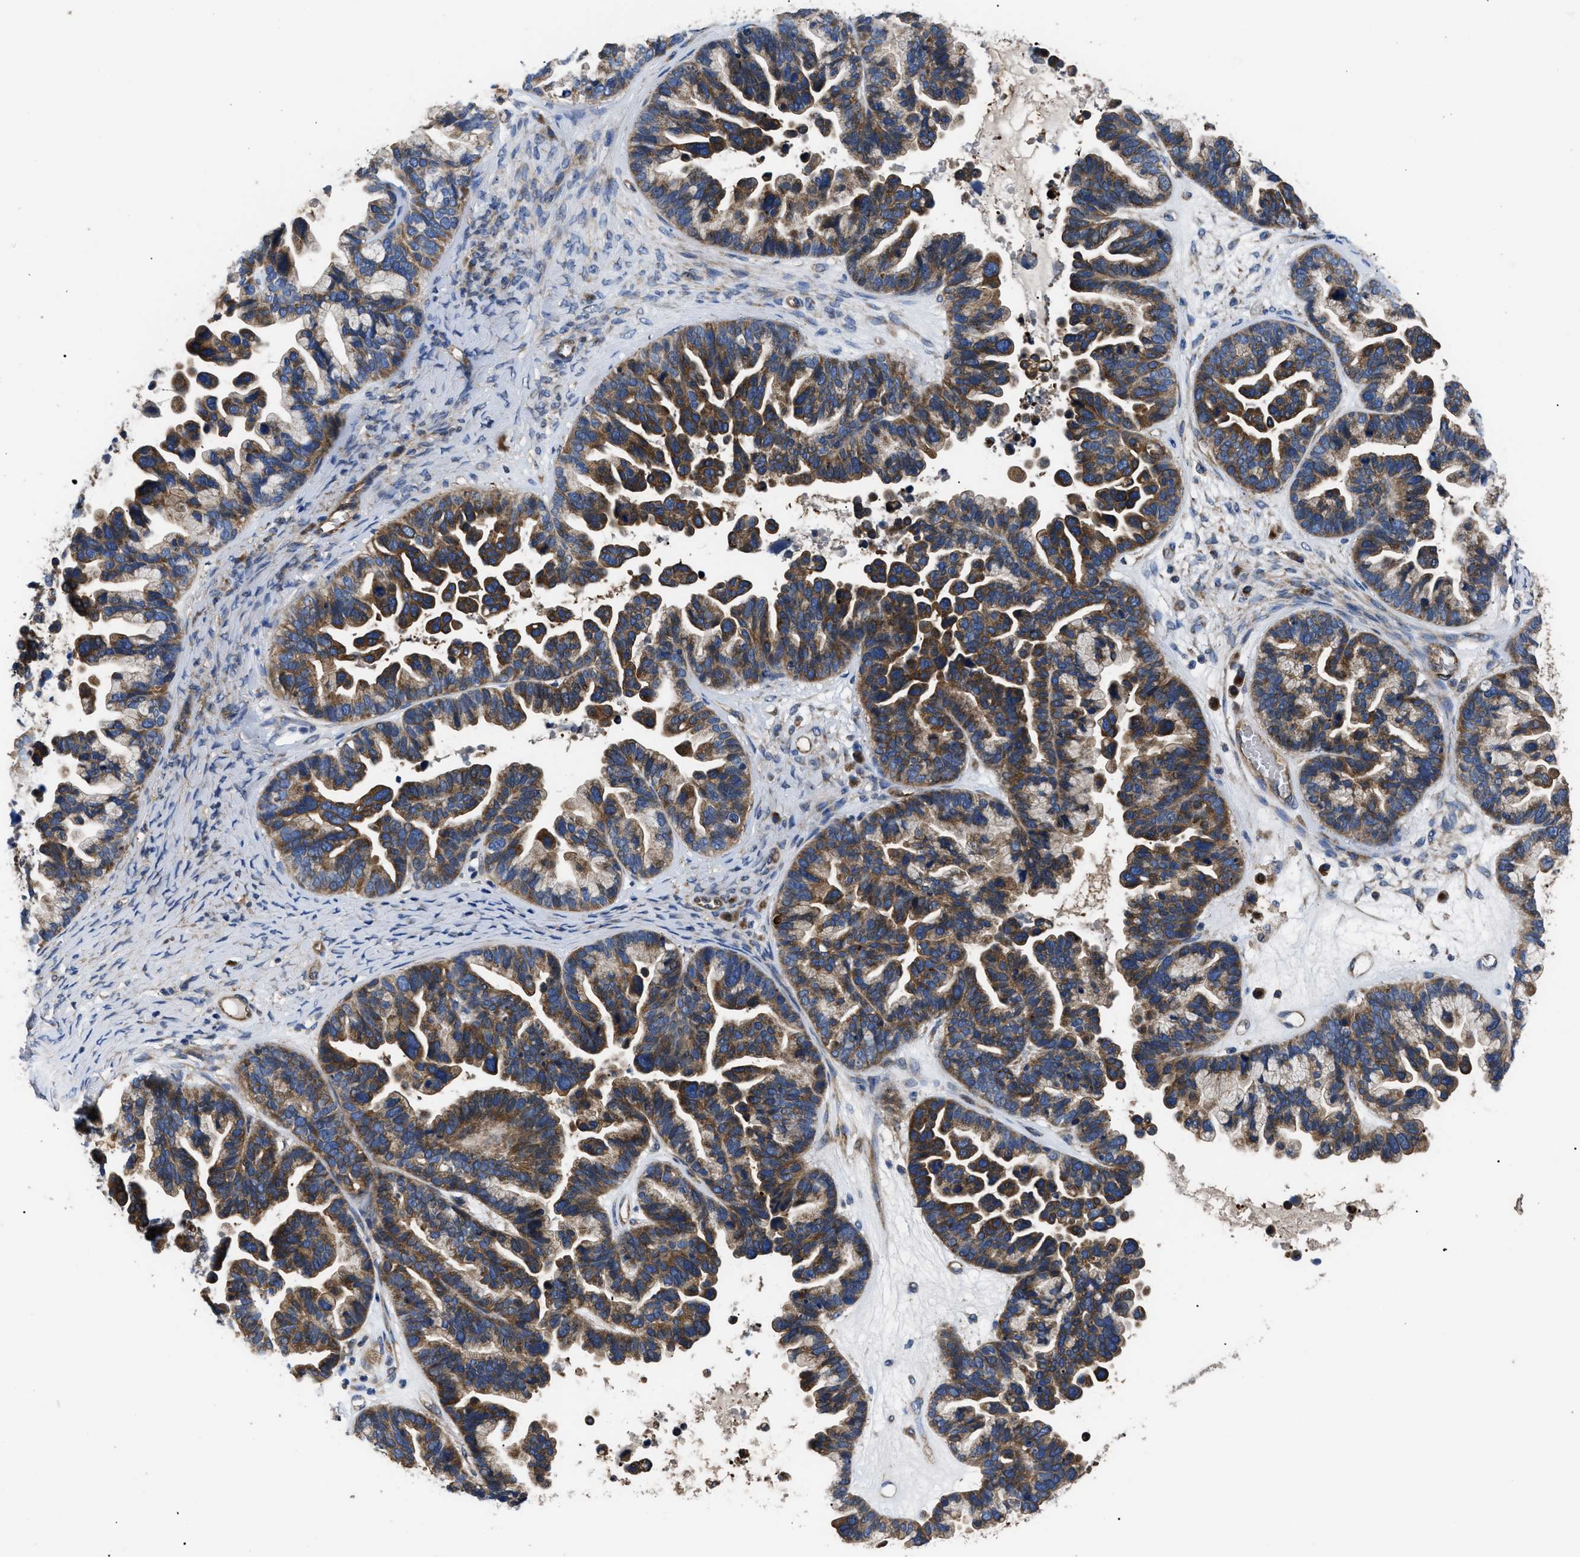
{"staining": {"intensity": "moderate", "quantity": ">75%", "location": "cytoplasmic/membranous"}, "tissue": "ovarian cancer", "cell_type": "Tumor cells", "image_type": "cancer", "snomed": [{"axis": "morphology", "description": "Cystadenocarcinoma, serous, NOS"}, {"axis": "topography", "description": "Ovary"}], "caption": "Protein expression analysis of human serous cystadenocarcinoma (ovarian) reveals moderate cytoplasmic/membranous positivity in approximately >75% of tumor cells.", "gene": "NT5E", "patient": {"sex": "female", "age": 56}}